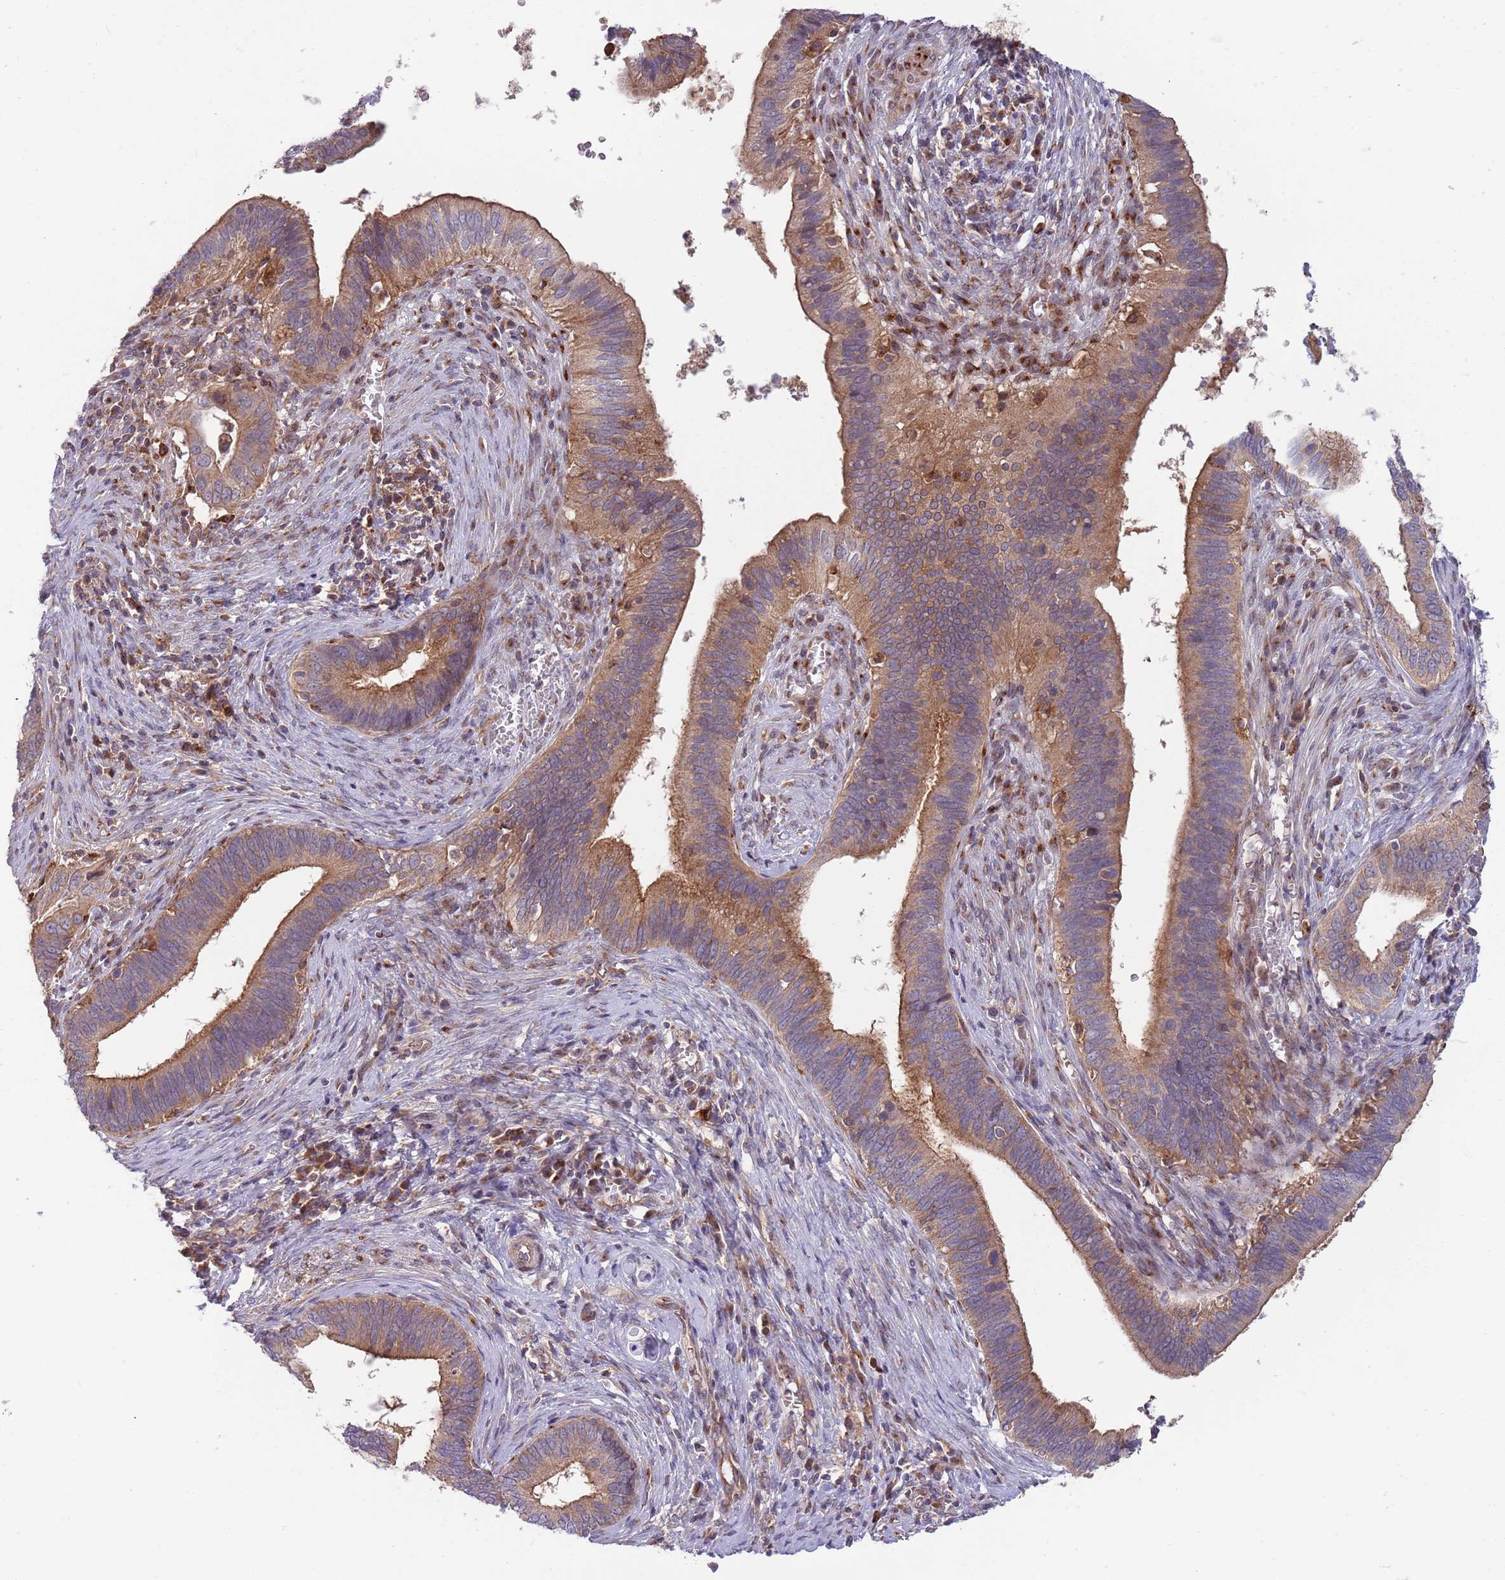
{"staining": {"intensity": "moderate", "quantity": ">75%", "location": "cytoplasmic/membranous"}, "tissue": "cervical cancer", "cell_type": "Tumor cells", "image_type": "cancer", "snomed": [{"axis": "morphology", "description": "Adenocarcinoma, NOS"}, {"axis": "topography", "description": "Cervix"}], "caption": "IHC staining of cervical cancer, which reveals medium levels of moderate cytoplasmic/membranous positivity in approximately >75% of tumor cells indicating moderate cytoplasmic/membranous protein staining. The staining was performed using DAB (brown) for protein detection and nuclei were counterstained in hematoxylin (blue).", "gene": "BTBD7", "patient": {"sex": "female", "age": 42}}